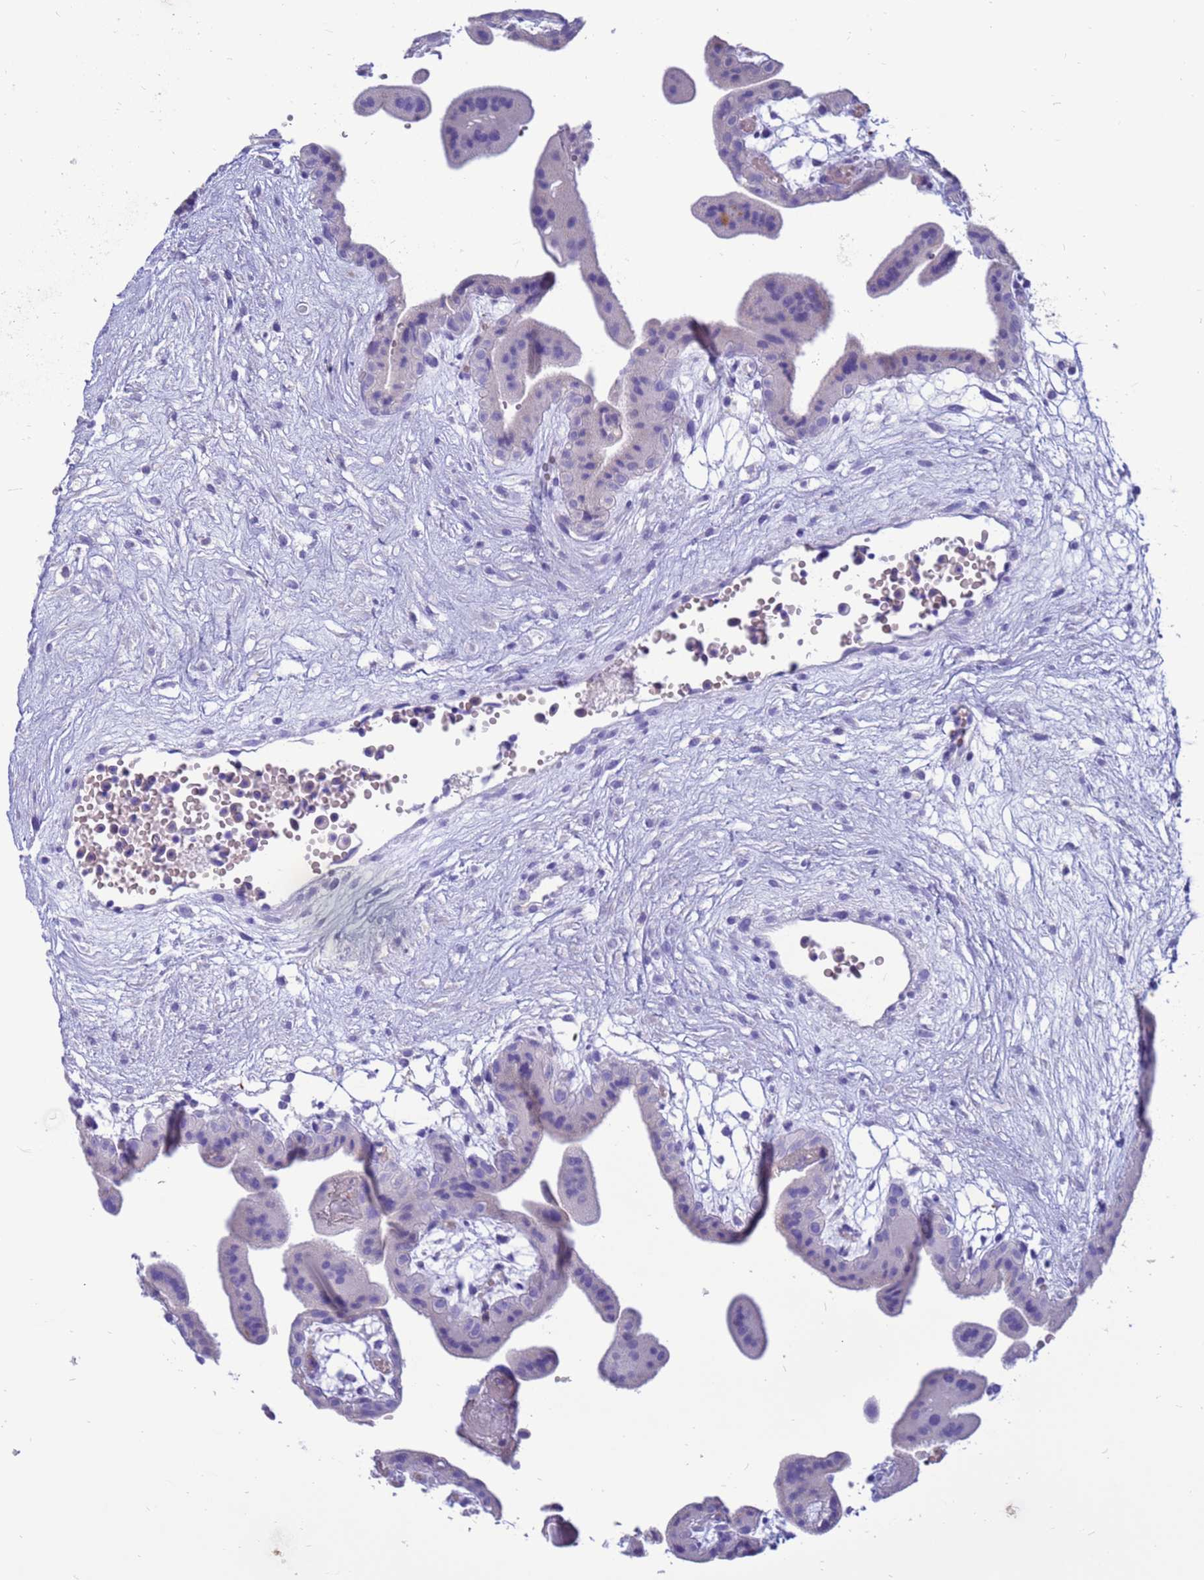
{"staining": {"intensity": "negative", "quantity": "none", "location": "none"}, "tissue": "placenta", "cell_type": "Trophoblastic cells", "image_type": "normal", "snomed": [{"axis": "morphology", "description": "Normal tissue, NOS"}, {"axis": "topography", "description": "Placenta"}], "caption": "Immunohistochemistry (IHC) micrograph of benign placenta stained for a protein (brown), which exhibits no expression in trophoblastic cells.", "gene": "PDE10A", "patient": {"sex": "female", "age": 18}}